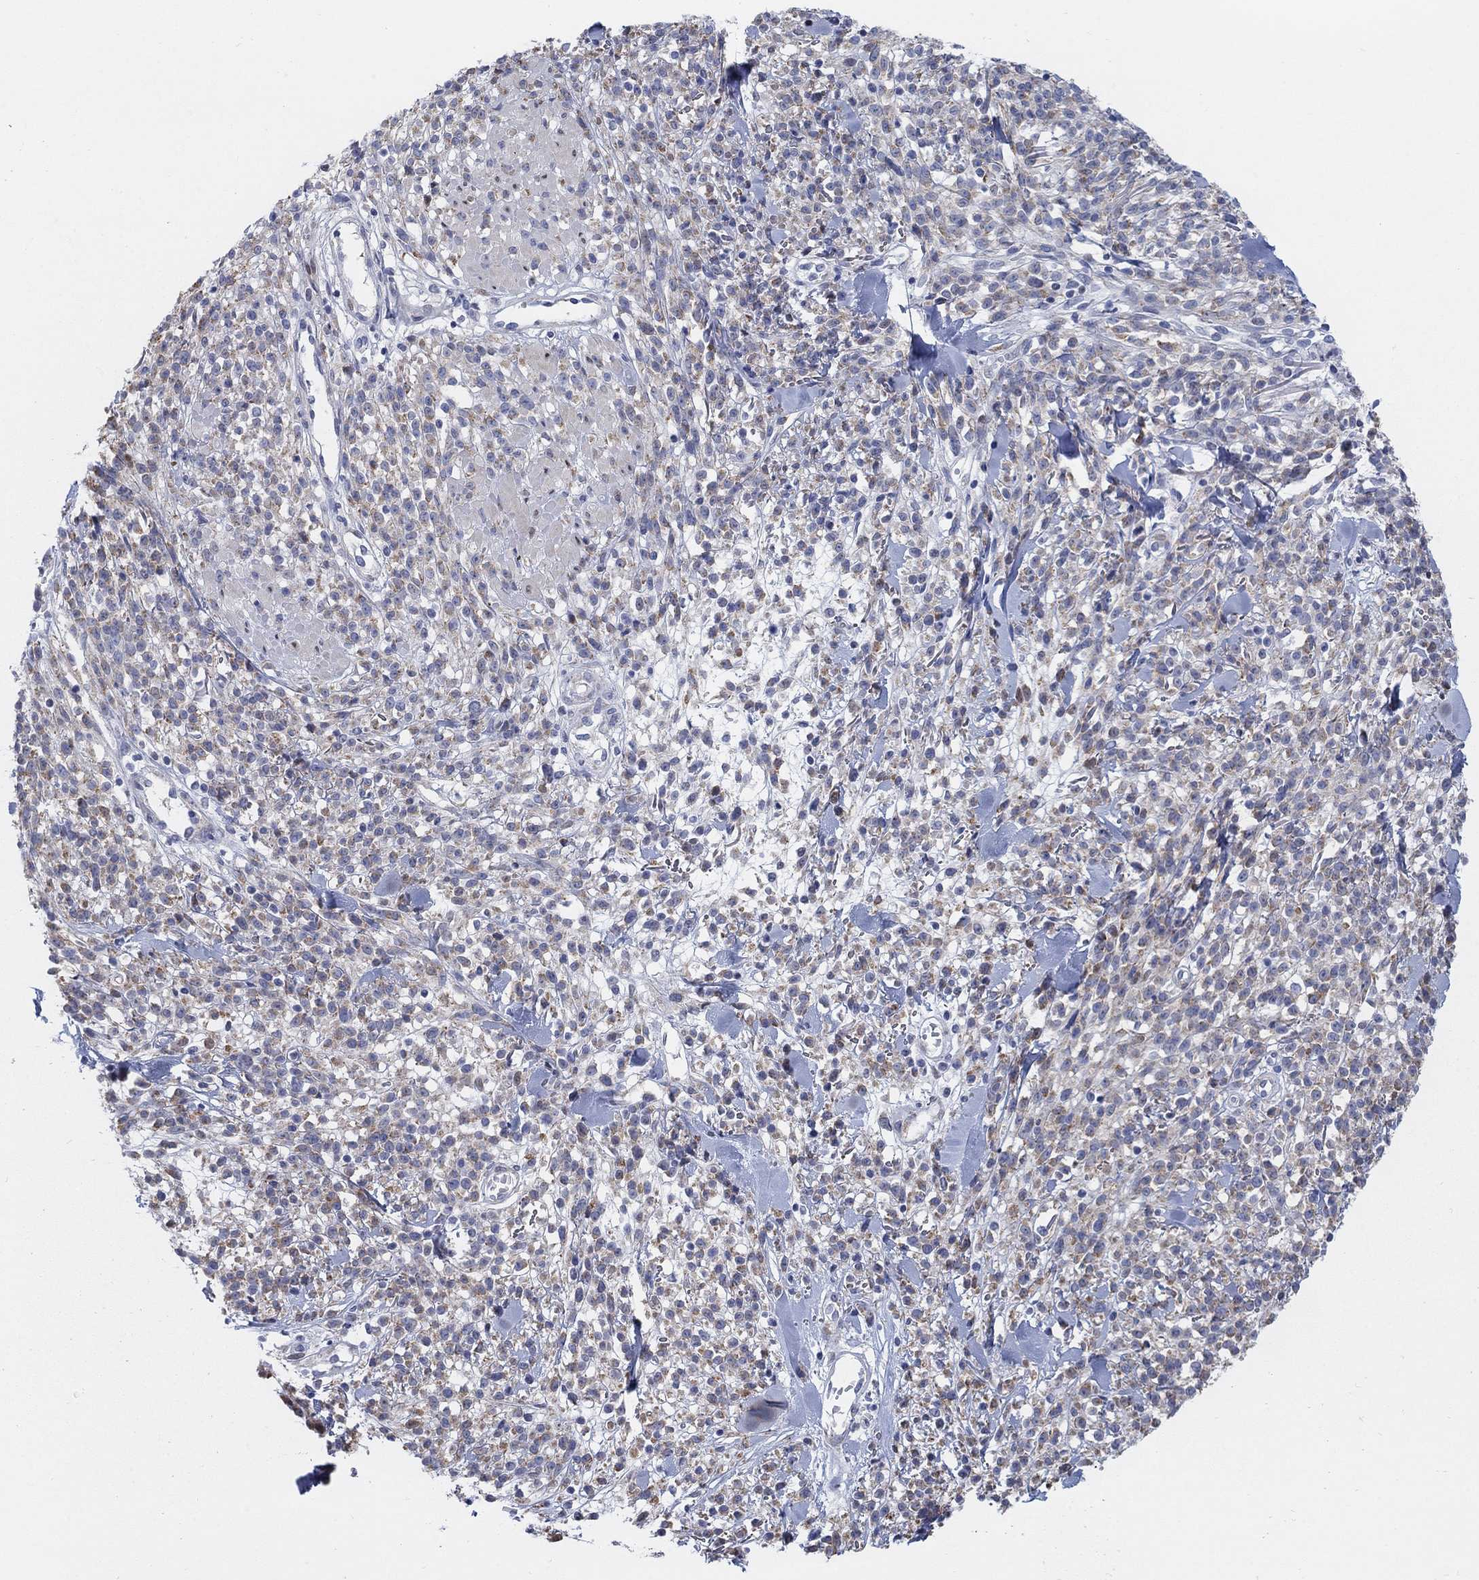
{"staining": {"intensity": "moderate", "quantity": "25%-75%", "location": "cytoplasmic/membranous"}, "tissue": "melanoma", "cell_type": "Tumor cells", "image_type": "cancer", "snomed": [{"axis": "morphology", "description": "Malignant melanoma, NOS"}, {"axis": "topography", "description": "Skin"}, {"axis": "topography", "description": "Skin of trunk"}], "caption": "Protein expression analysis of malignant melanoma exhibits moderate cytoplasmic/membranous staining in approximately 25%-75% of tumor cells.", "gene": "MYO3A", "patient": {"sex": "male", "age": 74}}